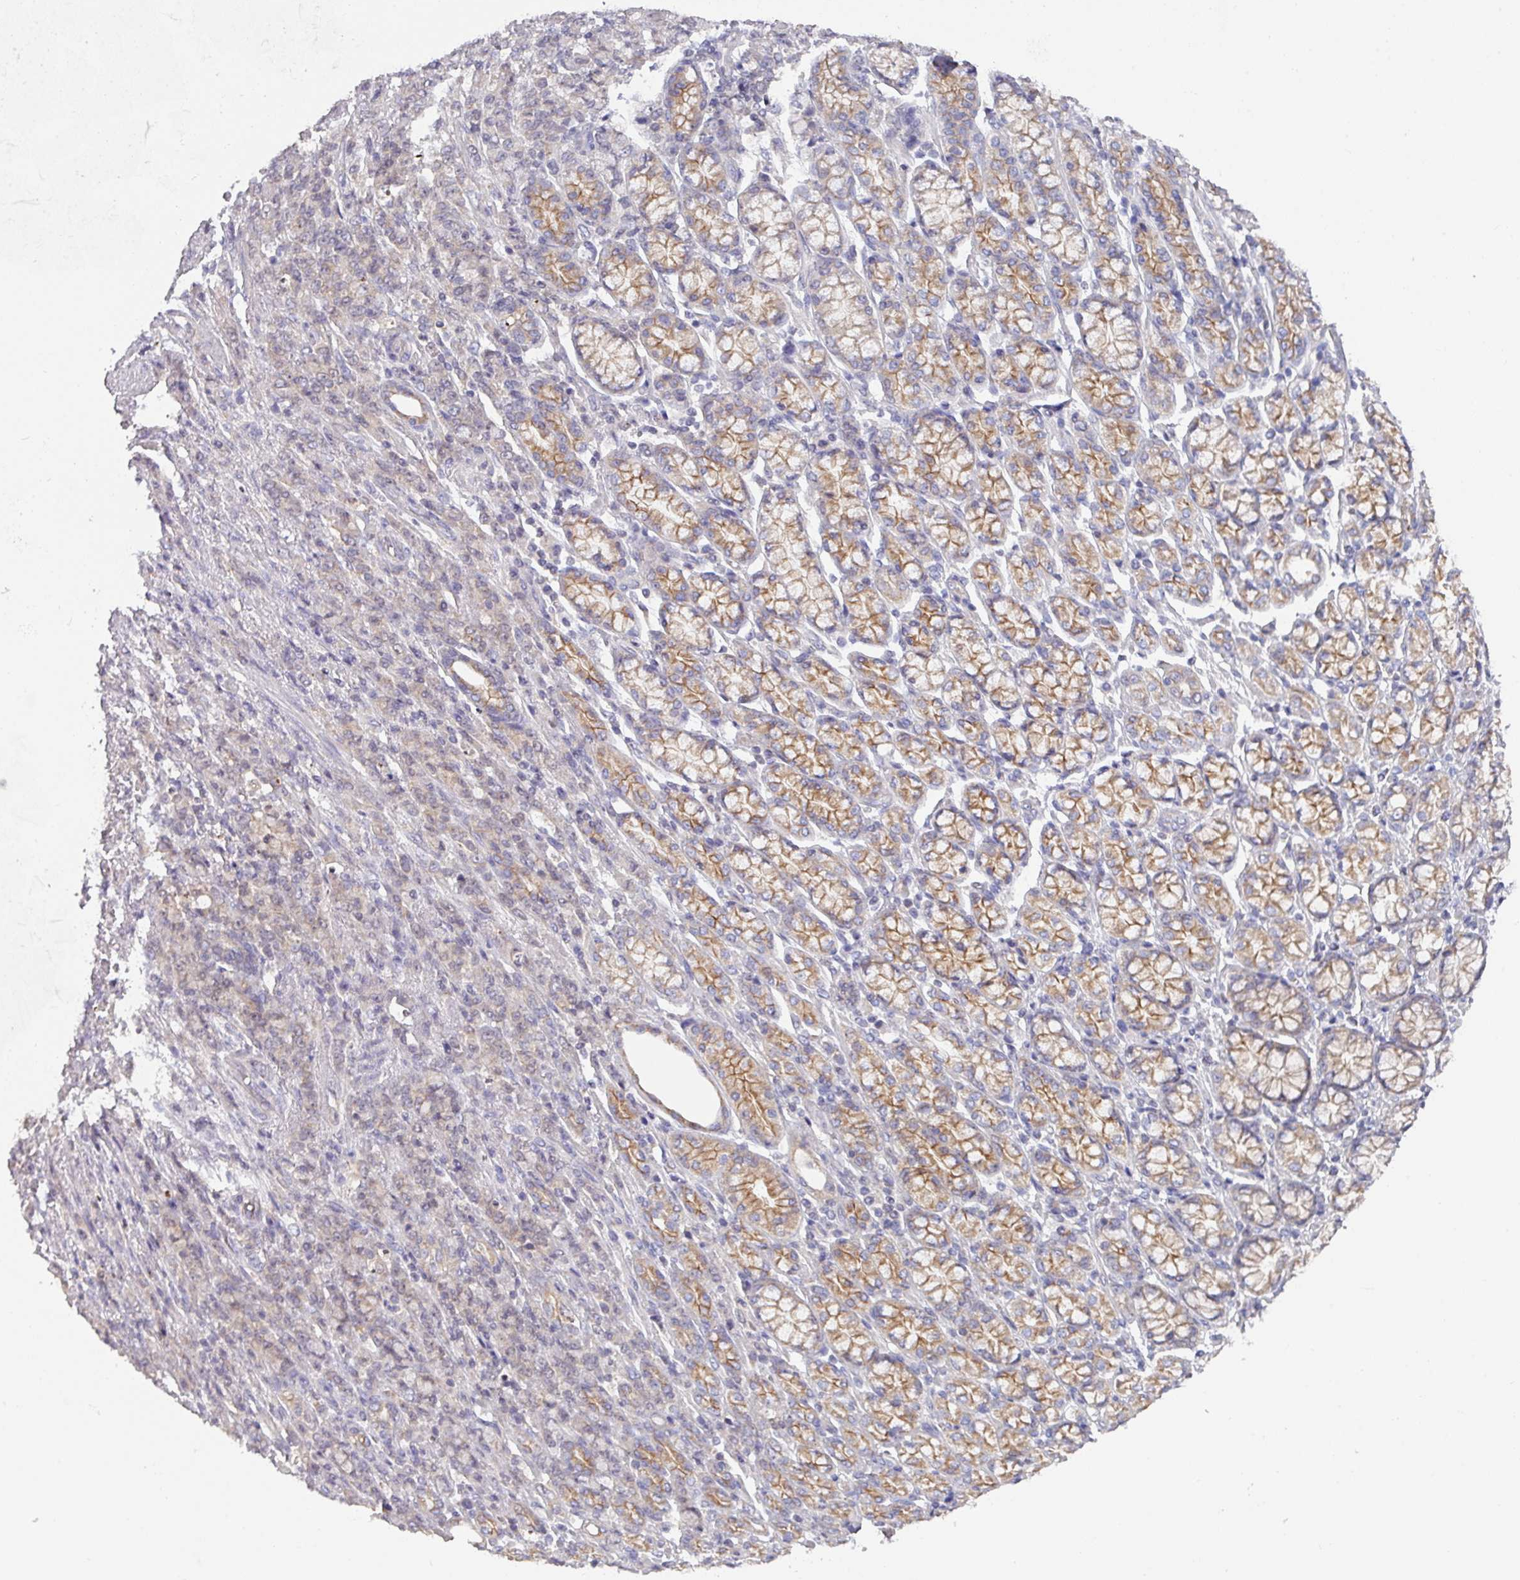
{"staining": {"intensity": "moderate", "quantity": "<25%", "location": "cytoplasmic/membranous"}, "tissue": "stomach cancer", "cell_type": "Tumor cells", "image_type": "cancer", "snomed": [{"axis": "morphology", "description": "Adenocarcinoma, NOS"}, {"axis": "topography", "description": "Stomach"}], "caption": "About <25% of tumor cells in stomach cancer demonstrate moderate cytoplasmic/membranous protein expression as visualized by brown immunohistochemical staining.", "gene": "DCAF12L2", "patient": {"sex": "female", "age": 79}}